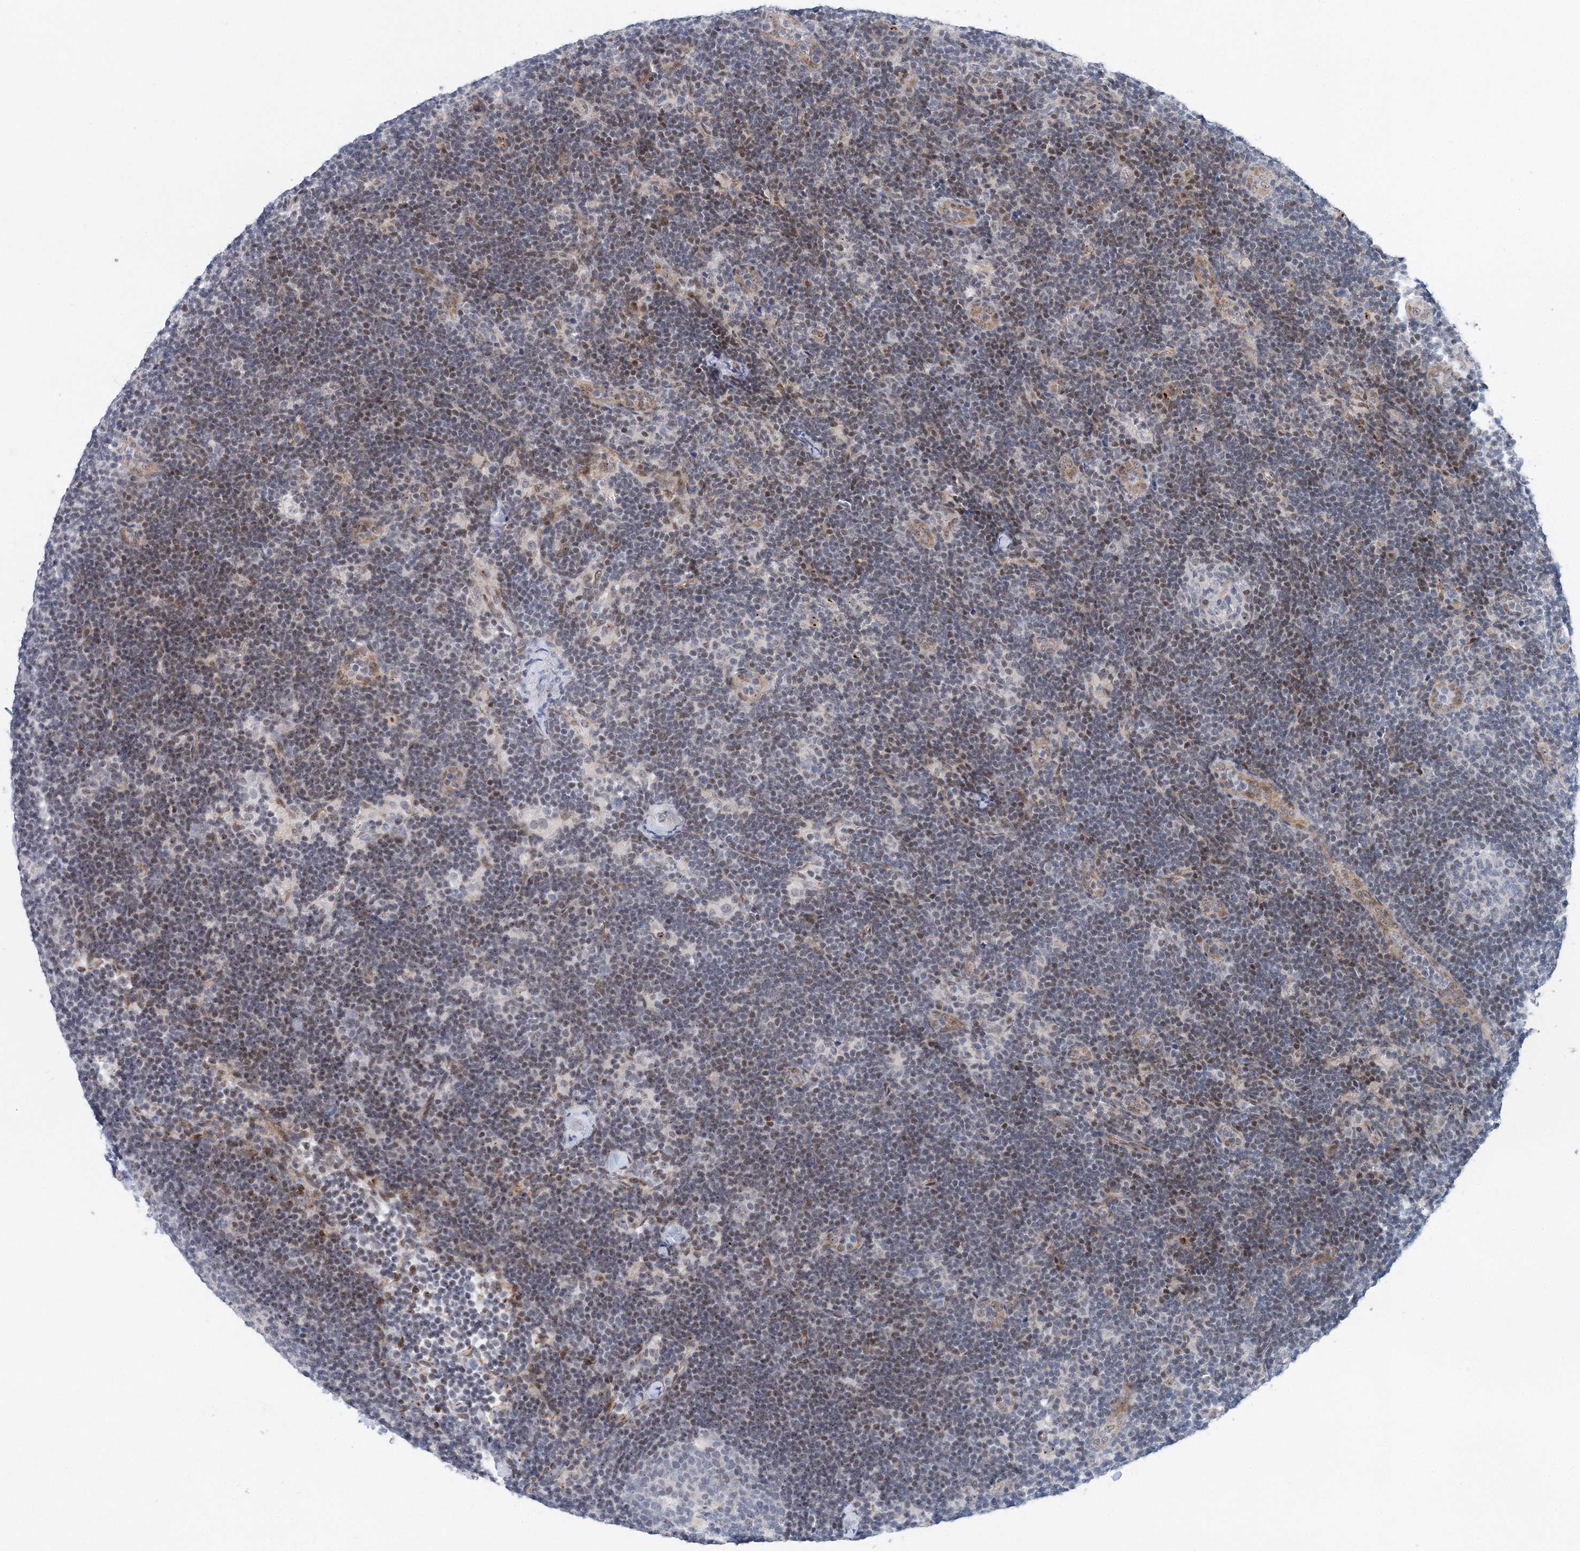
{"staining": {"intensity": "weak", "quantity": "<25%", "location": "nuclear"}, "tissue": "lymph node", "cell_type": "Germinal center cells", "image_type": "normal", "snomed": [{"axis": "morphology", "description": "Normal tissue, NOS"}, {"axis": "topography", "description": "Lymph node"}], "caption": "Immunohistochemistry (IHC) micrograph of unremarkable human lymph node stained for a protein (brown), which shows no staining in germinal center cells.", "gene": "UIMC1", "patient": {"sex": "female", "age": 22}}